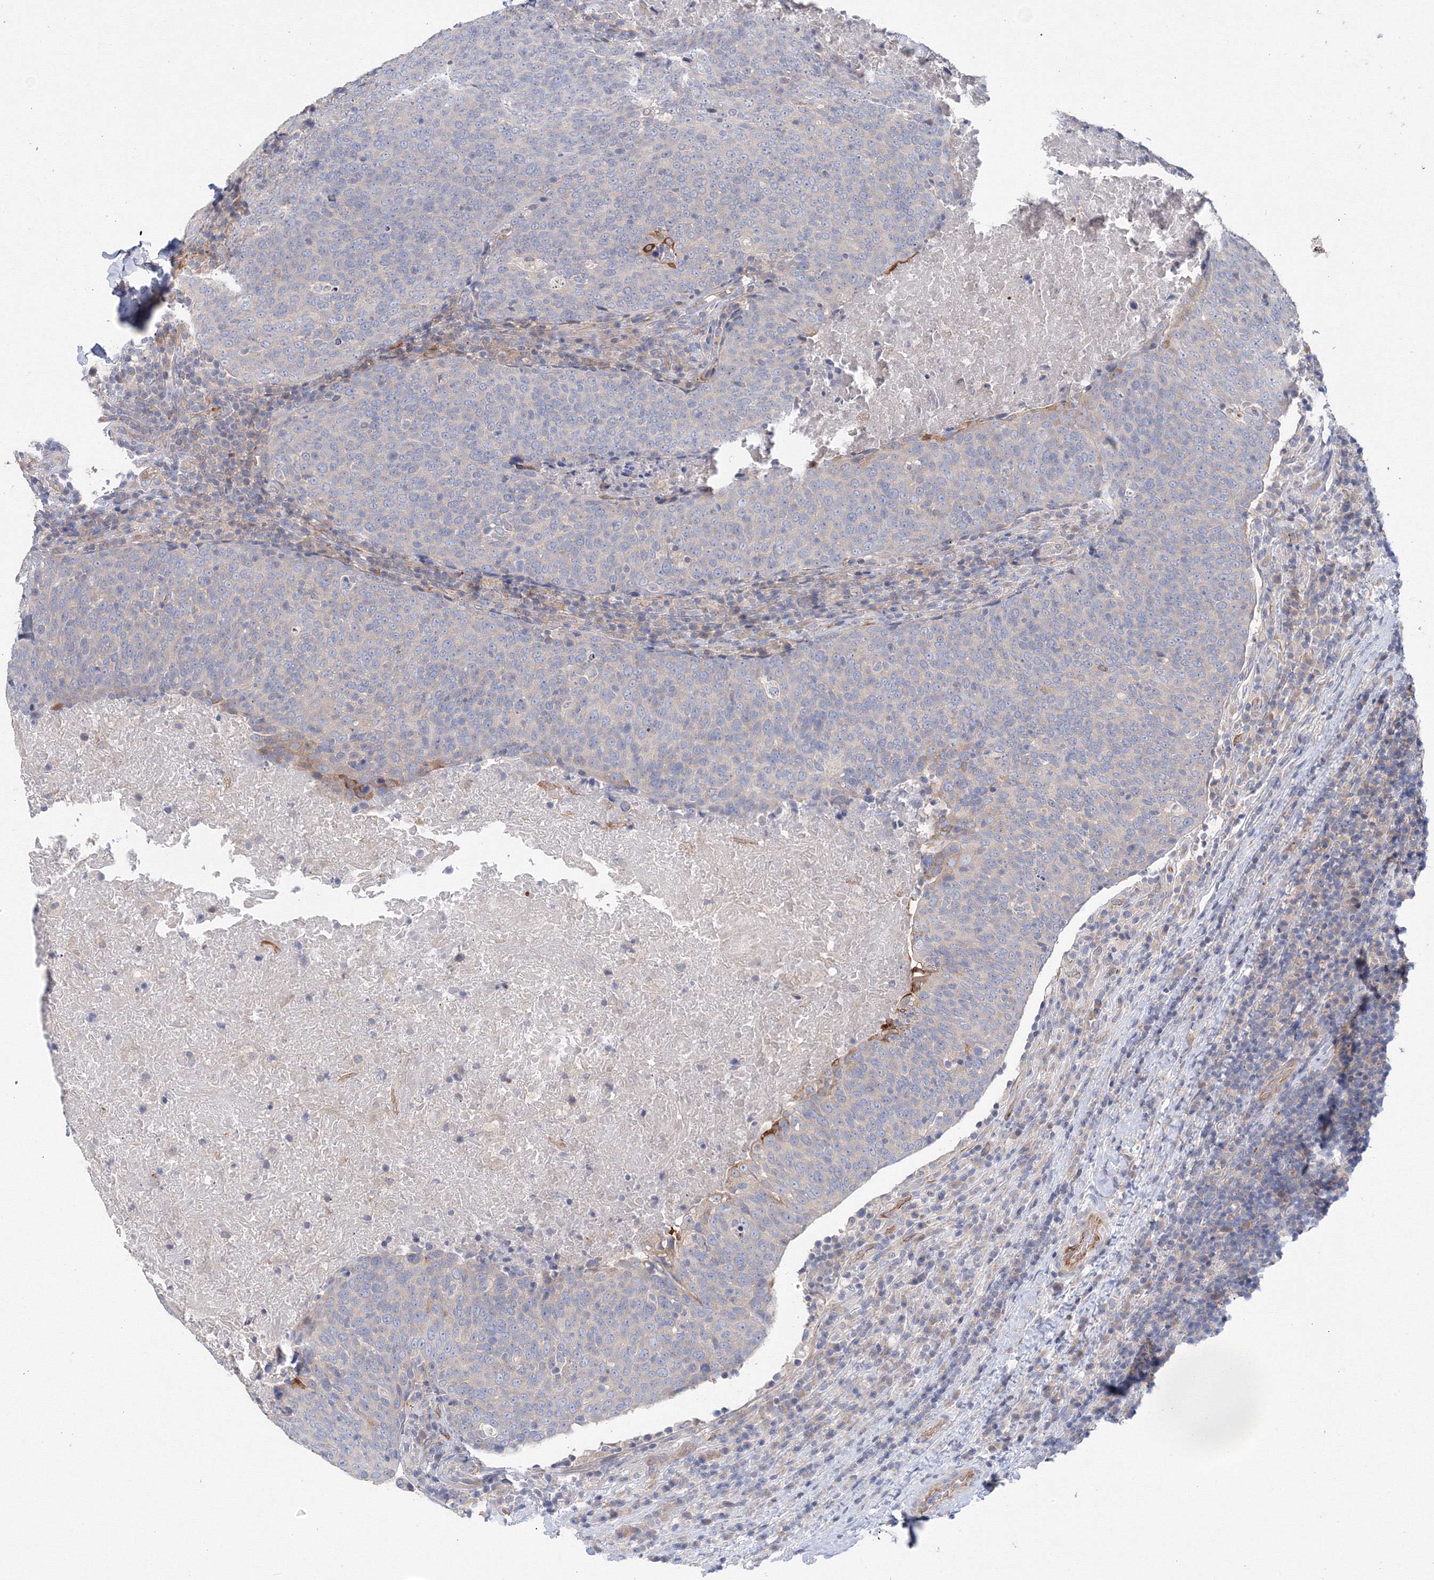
{"staining": {"intensity": "negative", "quantity": "none", "location": "none"}, "tissue": "head and neck cancer", "cell_type": "Tumor cells", "image_type": "cancer", "snomed": [{"axis": "morphology", "description": "Squamous cell carcinoma, NOS"}, {"axis": "morphology", "description": "Squamous cell carcinoma, metastatic, NOS"}, {"axis": "topography", "description": "Lymph node"}, {"axis": "topography", "description": "Head-Neck"}], "caption": "IHC photomicrograph of neoplastic tissue: human head and neck metastatic squamous cell carcinoma stained with DAB displays no significant protein positivity in tumor cells. (DAB immunohistochemistry, high magnification).", "gene": "DIS3L2", "patient": {"sex": "male", "age": 62}}